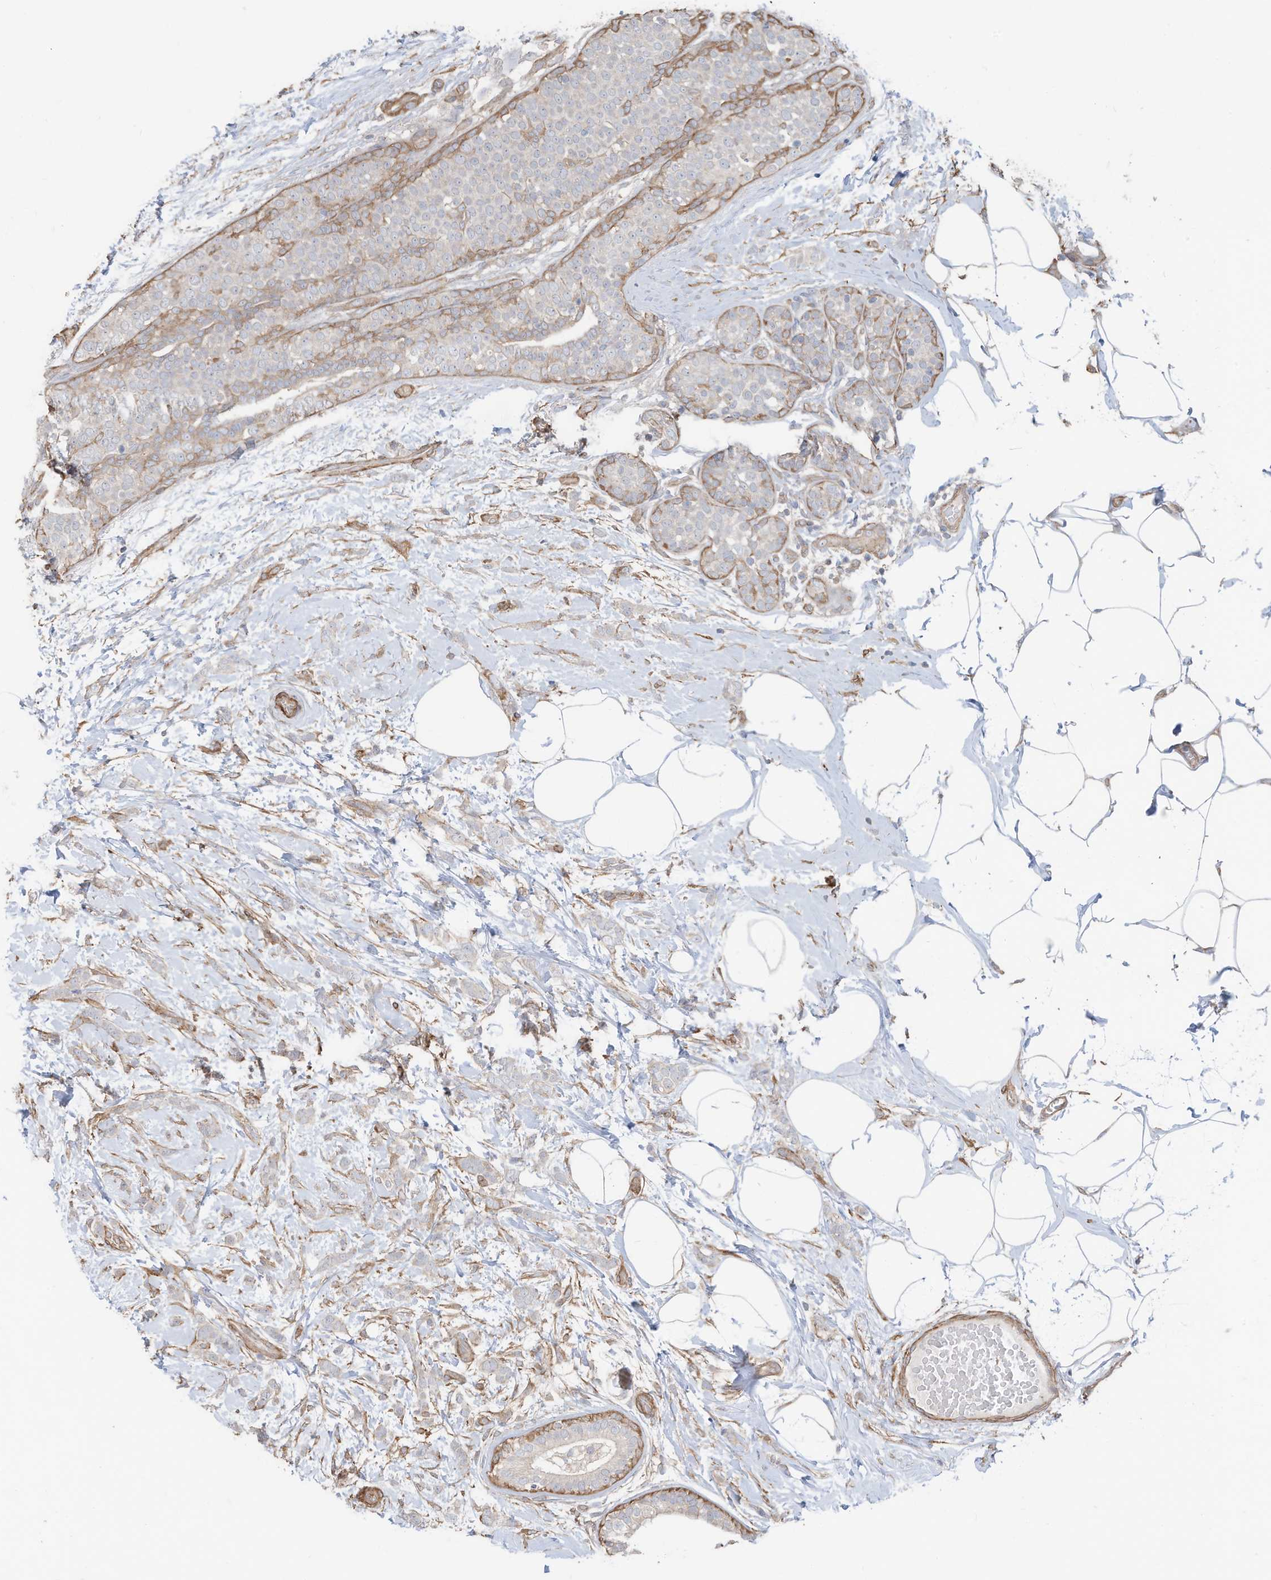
{"staining": {"intensity": "negative", "quantity": "none", "location": "none"}, "tissue": "breast cancer", "cell_type": "Tumor cells", "image_type": "cancer", "snomed": [{"axis": "morphology", "description": "Lobular carcinoma, in situ"}, {"axis": "morphology", "description": "Lobular carcinoma"}, {"axis": "topography", "description": "Breast"}], "caption": "Breast cancer was stained to show a protein in brown. There is no significant expression in tumor cells. (Immunohistochemistry (ihc), brightfield microscopy, high magnification).", "gene": "SLC17A7", "patient": {"sex": "female", "age": 41}}